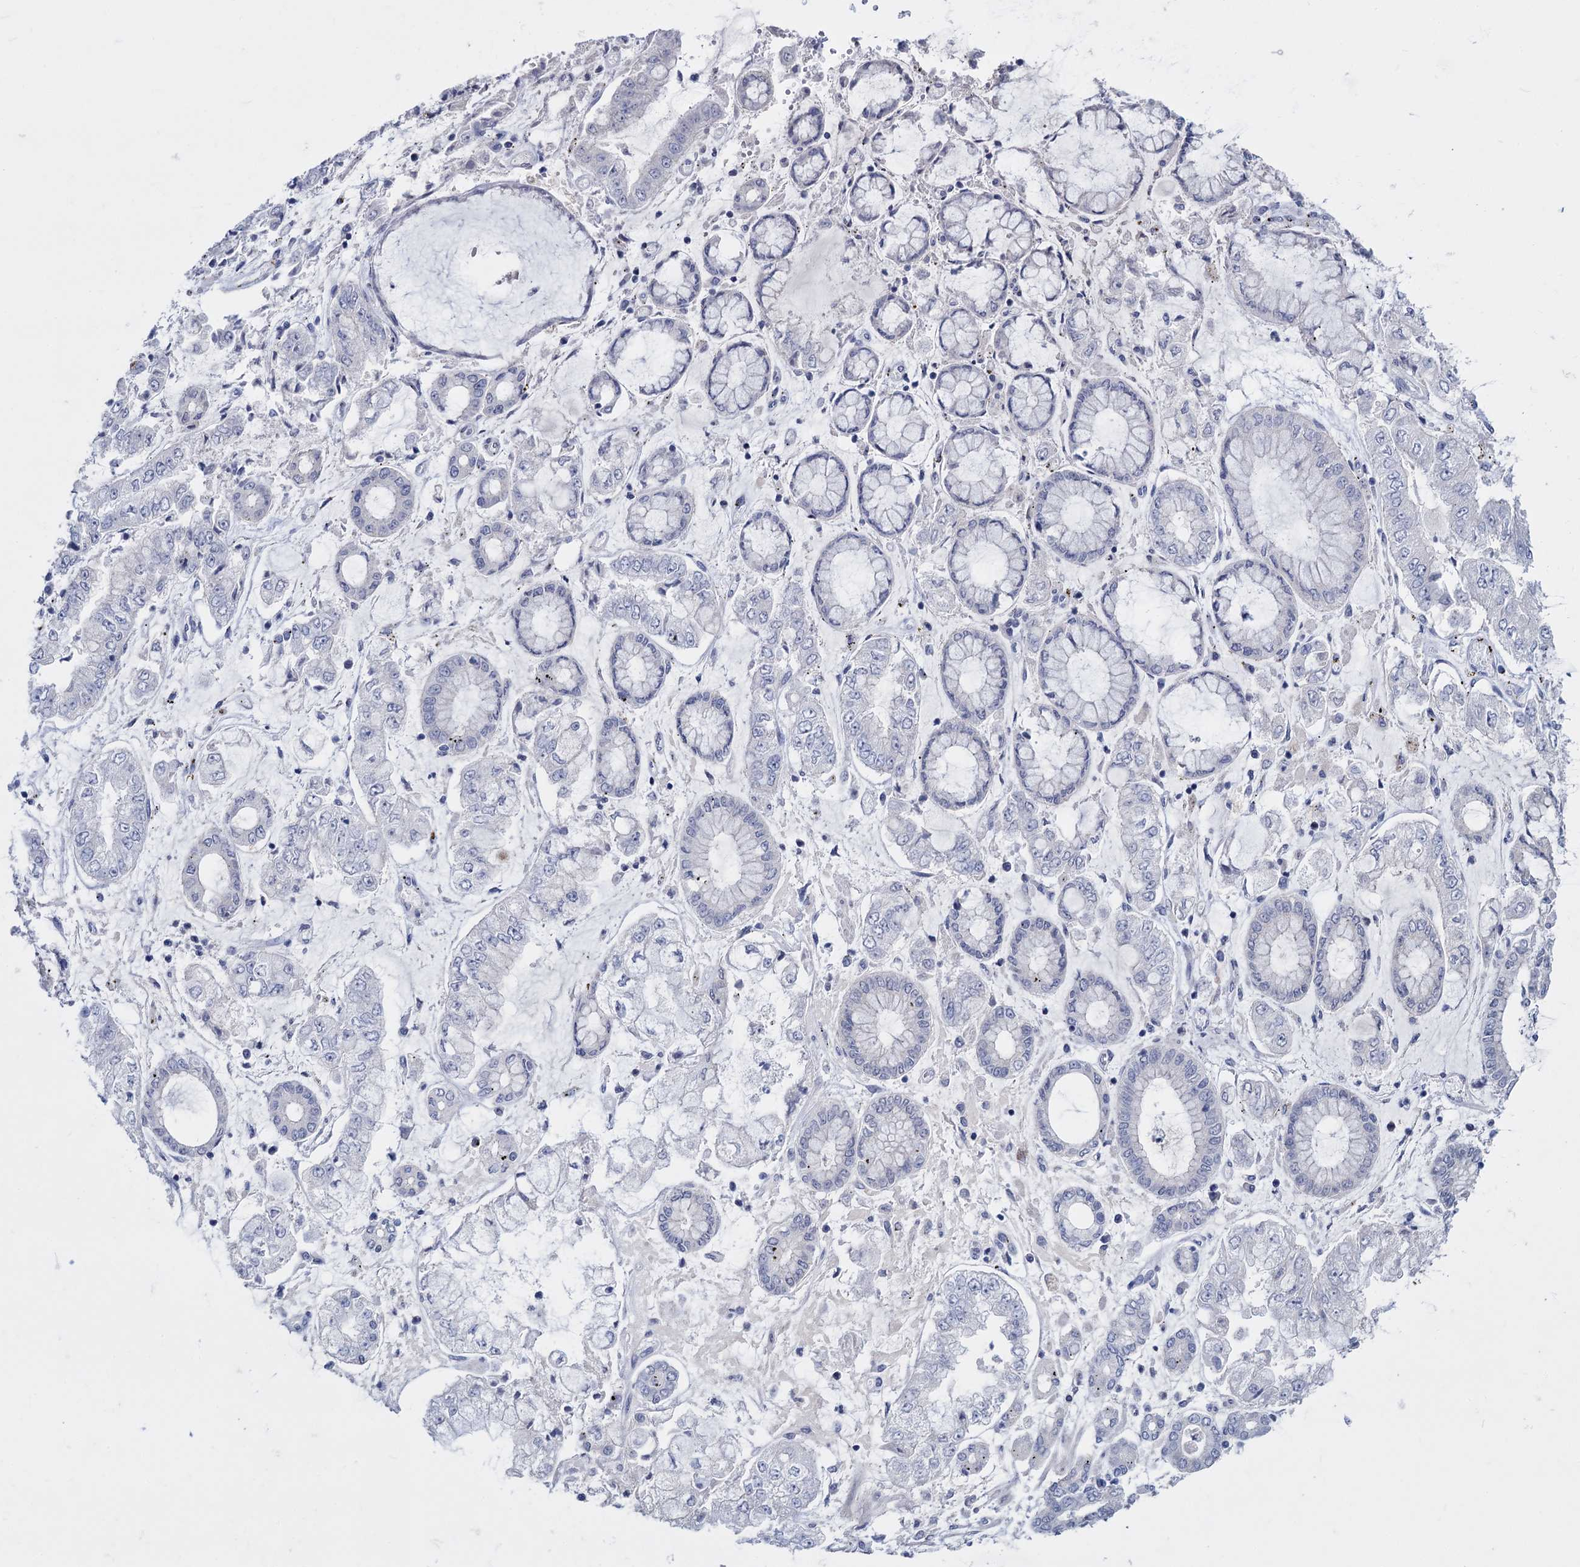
{"staining": {"intensity": "negative", "quantity": "none", "location": "none"}, "tissue": "stomach cancer", "cell_type": "Tumor cells", "image_type": "cancer", "snomed": [{"axis": "morphology", "description": "Adenocarcinoma, NOS"}, {"axis": "topography", "description": "Stomach"}], "caption": "A high-resolution histopathology image shows IHC staining of stomach cancer, which exhibits no significant staining in tumor cells. Nuclei are stained in blue.", "gene": "SFN", "patient": {"sex": "male", "age": 76}}